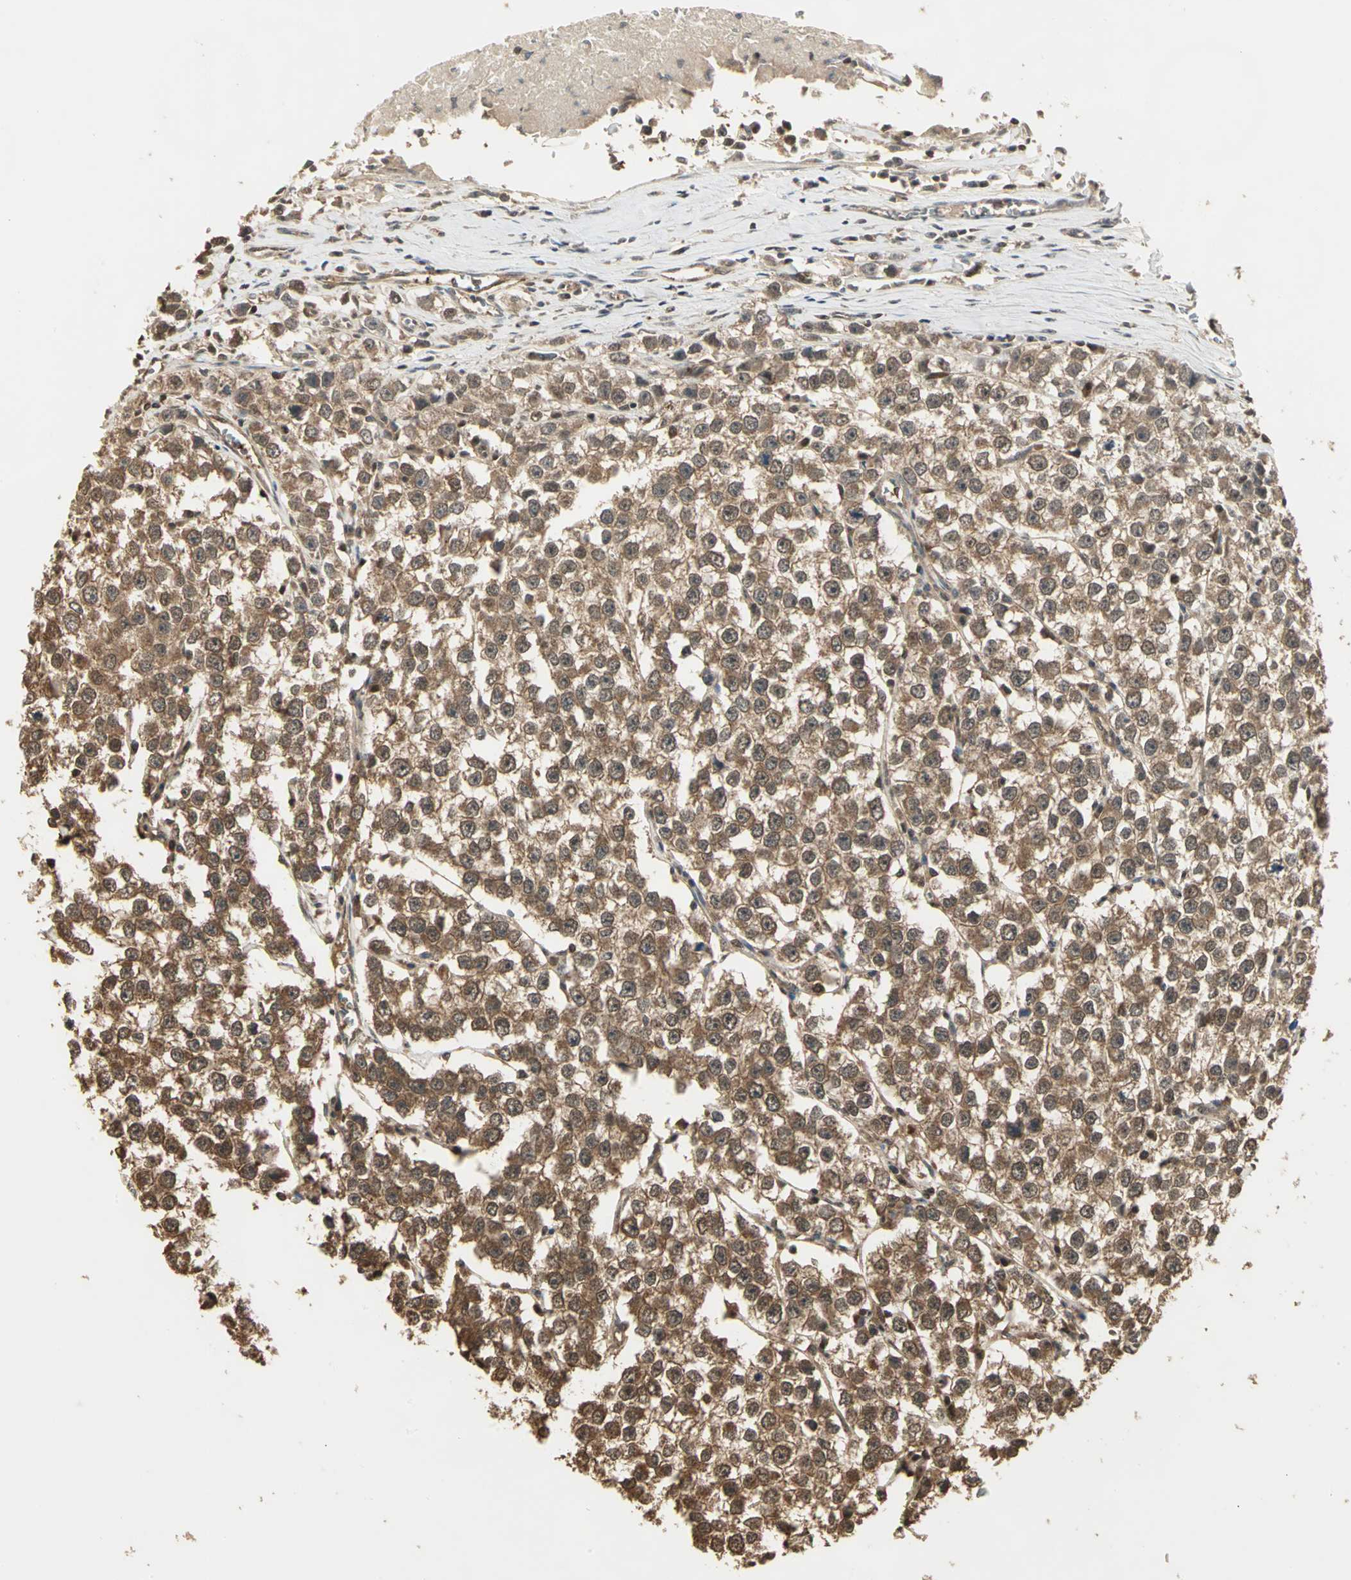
{"staining": {"intensity": "moderate", "quantity": ">75%", "location": "cytoplasmic/membranous"}, "tissue": "testis cancer", "cell_type": "Tumor cells", "image_type": "cancer", "snomed": [{"axis": "morphology", "description": "Seminoma, NOS"}, {"axis": "morphology", "description": "Carcinoma, Embryonal, NOS"}, {"axis": "topography", "description": "Testis"}], "caption": "Testis embryonal carcinoma stained for a protein reveals moderate cytoplasmic/membranous positivity in tumor cells.", "gene": "PARK7", "patient": {"sex": "male", "age": 52}}